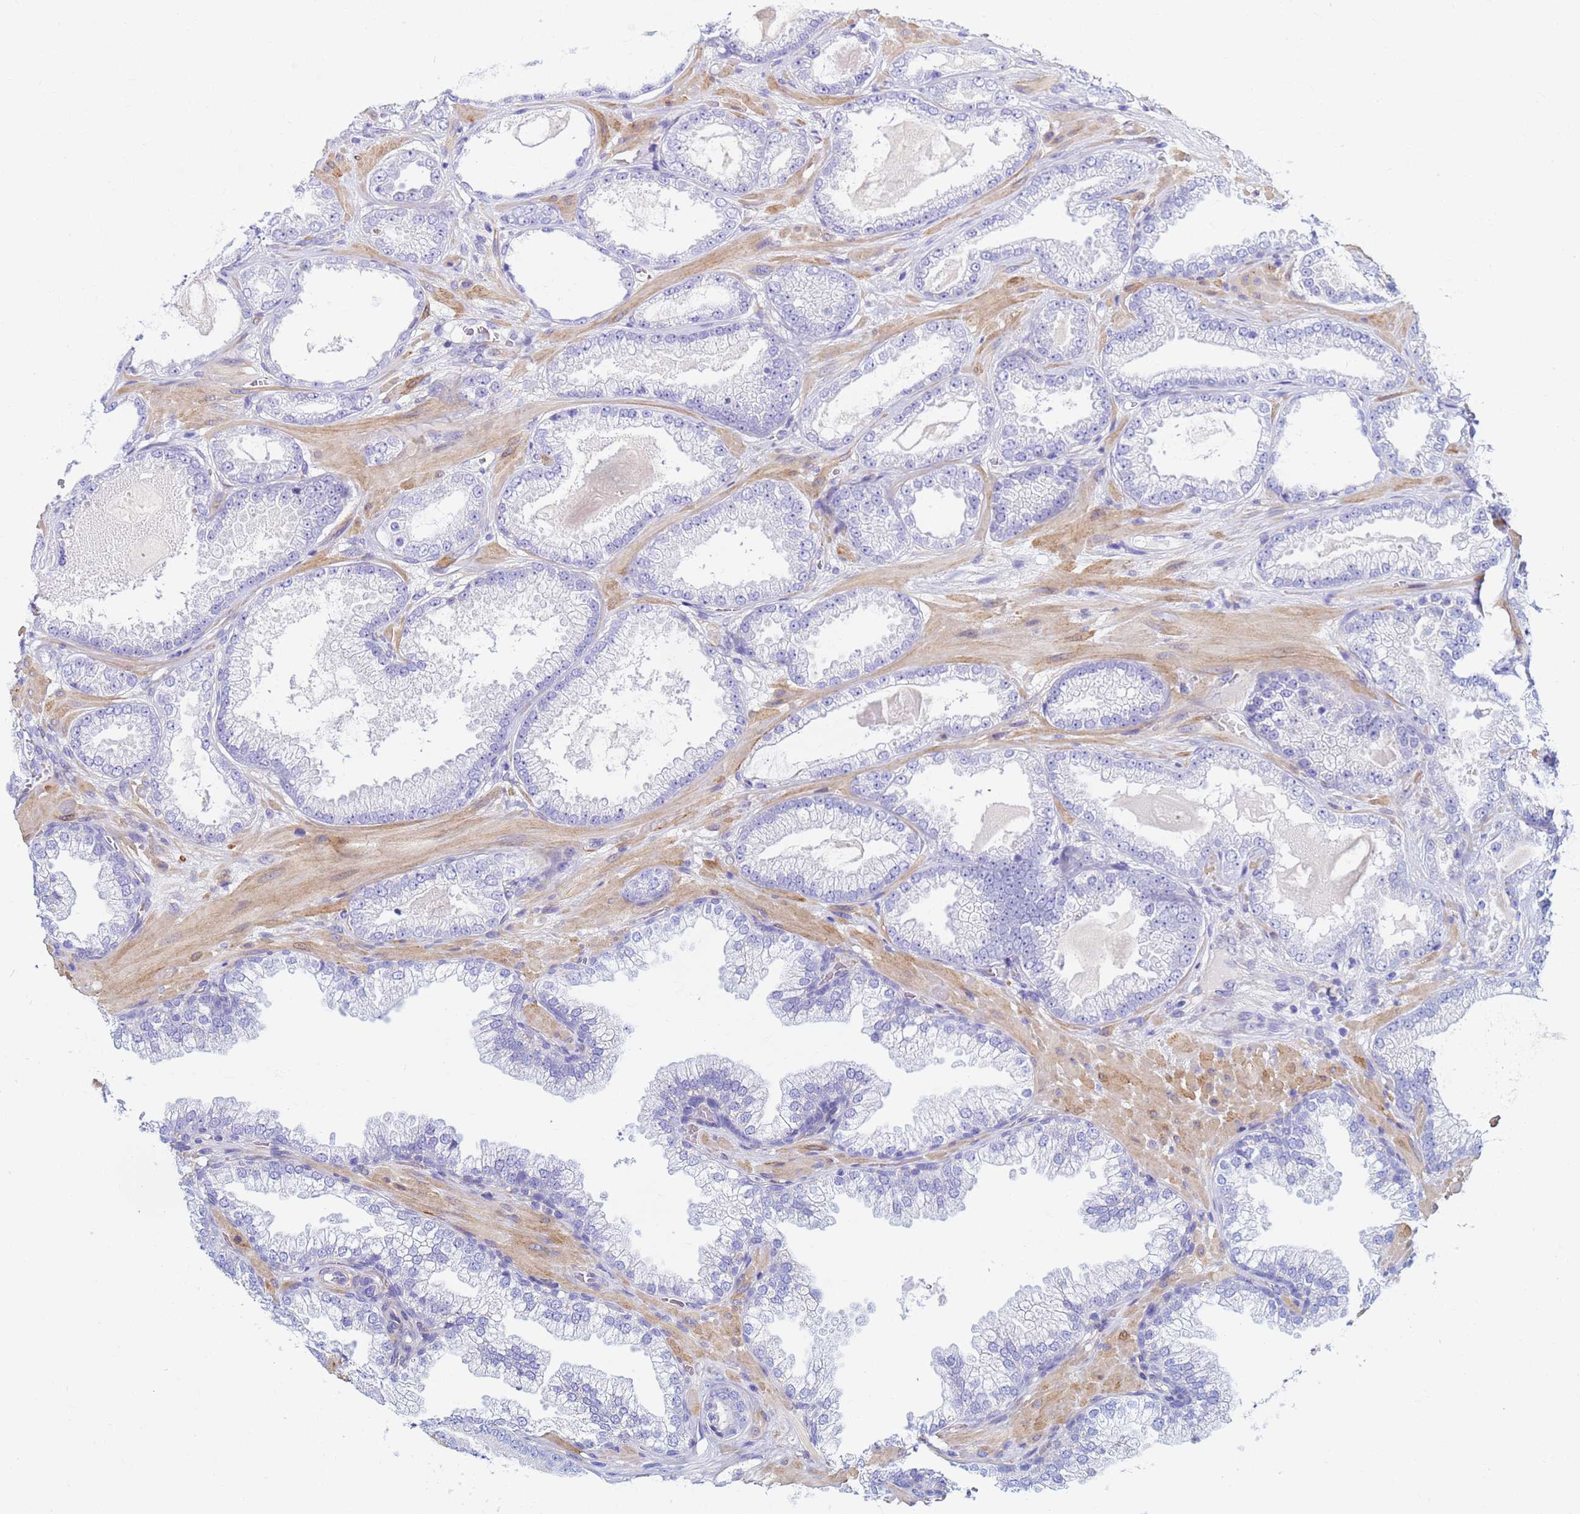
{"staining": {"intensity": "negative", "quantity": "none", "location": "none"}, "tissue": "prostate cancer", "cell_type": "Tumor cells", "image_type": "cancer", "snomed": [{"axis": "morphology", "description": "Adenocarcinoma, Low grade"}, {"axis": "topography", "description": "Prostate"}], "caption": "Prostate cancer was stained to show a protein in brown. There is no significant staining in tumor cells.", "gene": "JRKL", "patient": {"sex": "male", "age": 57}}